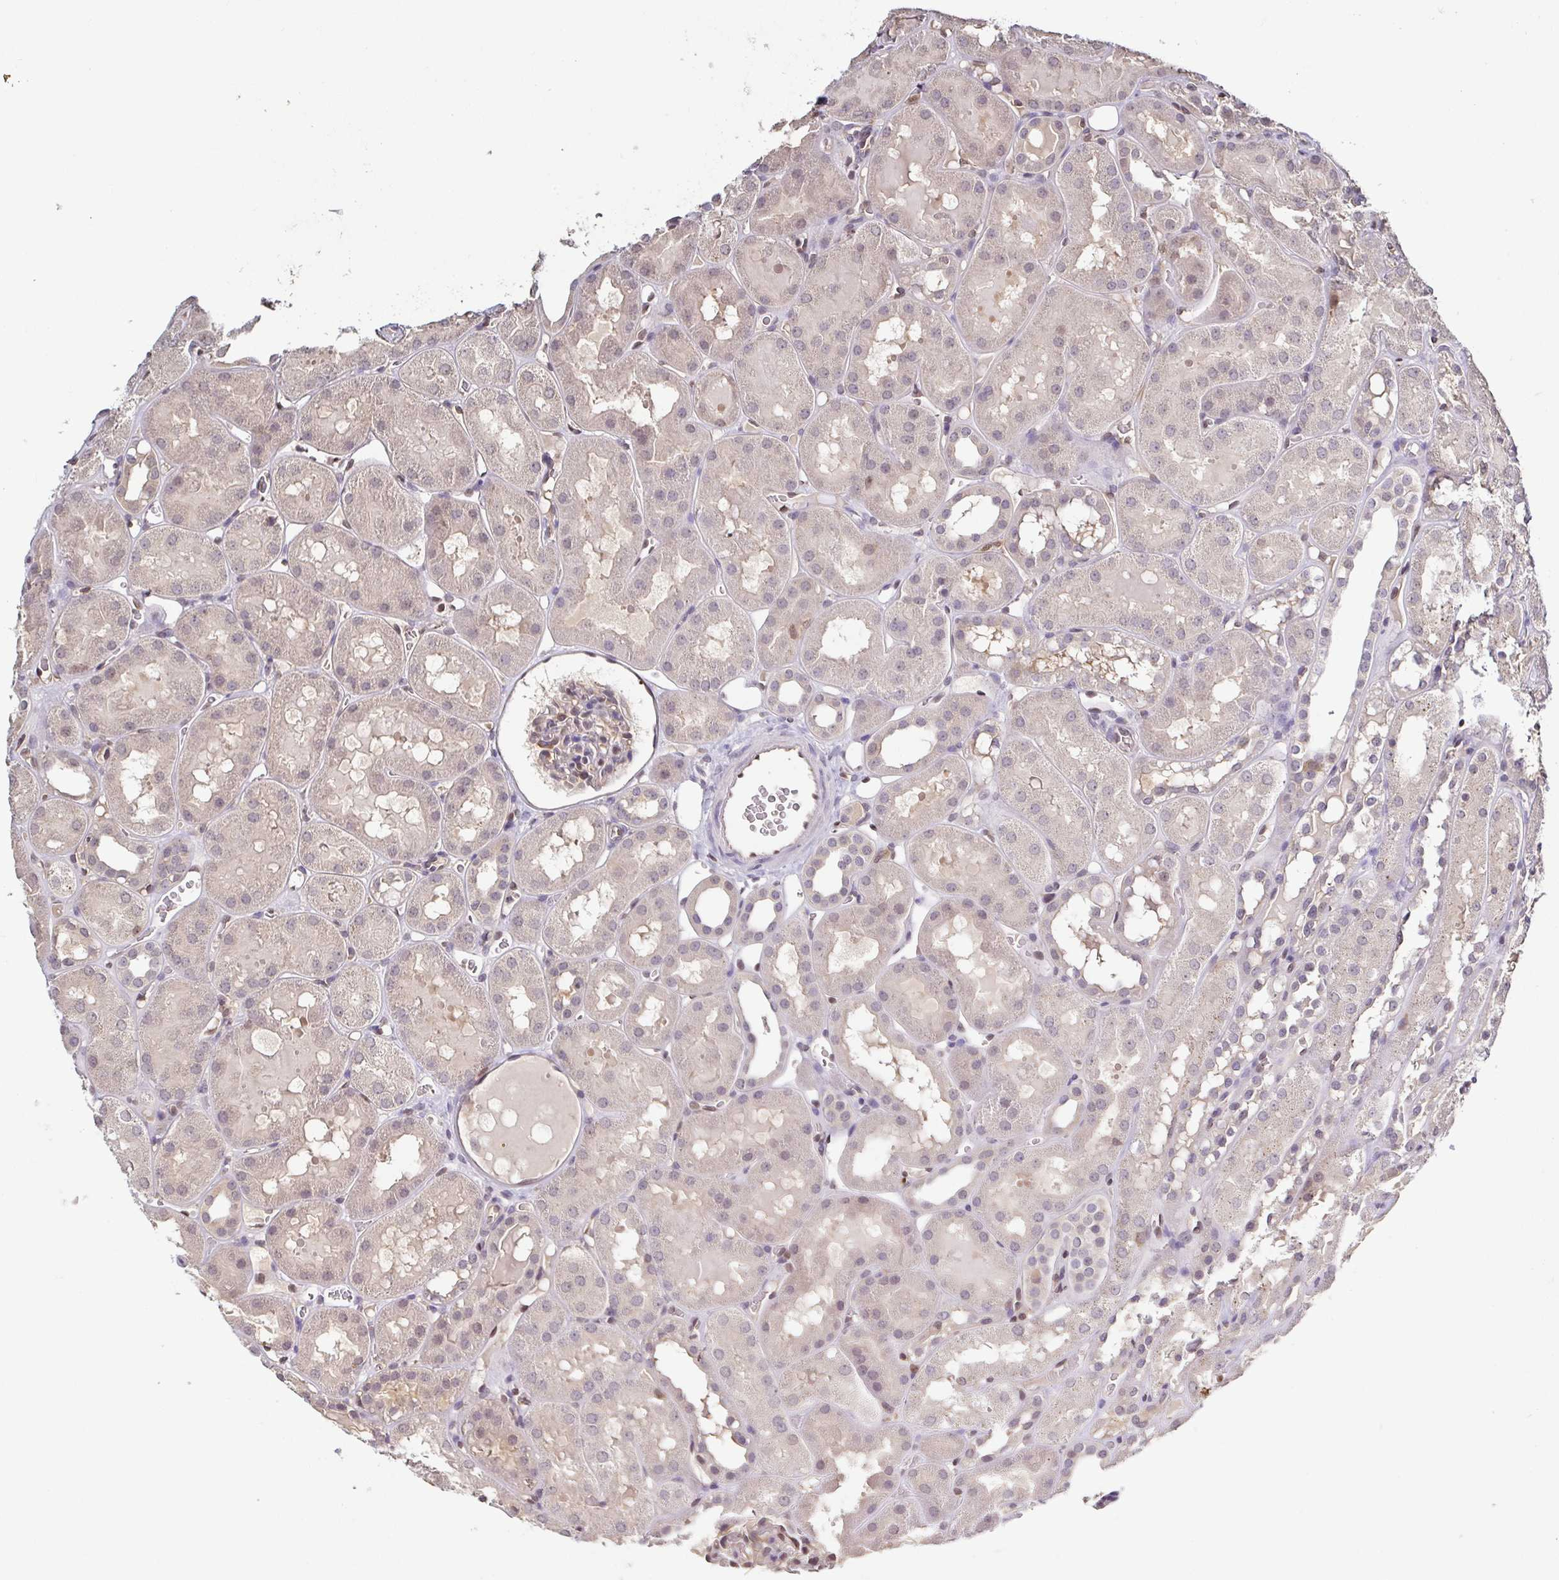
{"staining": {"intensity": "moderate", "quantity": "<25%", "location": "nuclear"}, "tissue": "kidney", "cell_type": "Cells in glomeruli", "image_type": "normal", "snomed": [{"axis": "morphology", "description": "Normal tissue, NOS"}, {"axis": "topography", "description": "Kidney"}, {"axis": "topography", "description": "Urinary bladder"}], "caption": "Kidney stained with immunohistochemistry (IHC) demonstrates moderate nuclear expression in about <25% of cells in glomeruli. (DAB (3,3'-diaminobenzidine) IHC with brightfield microscopy, high magnification).", "gene": "PSMB9", "patient": {"sex": "male", "age": 16}}